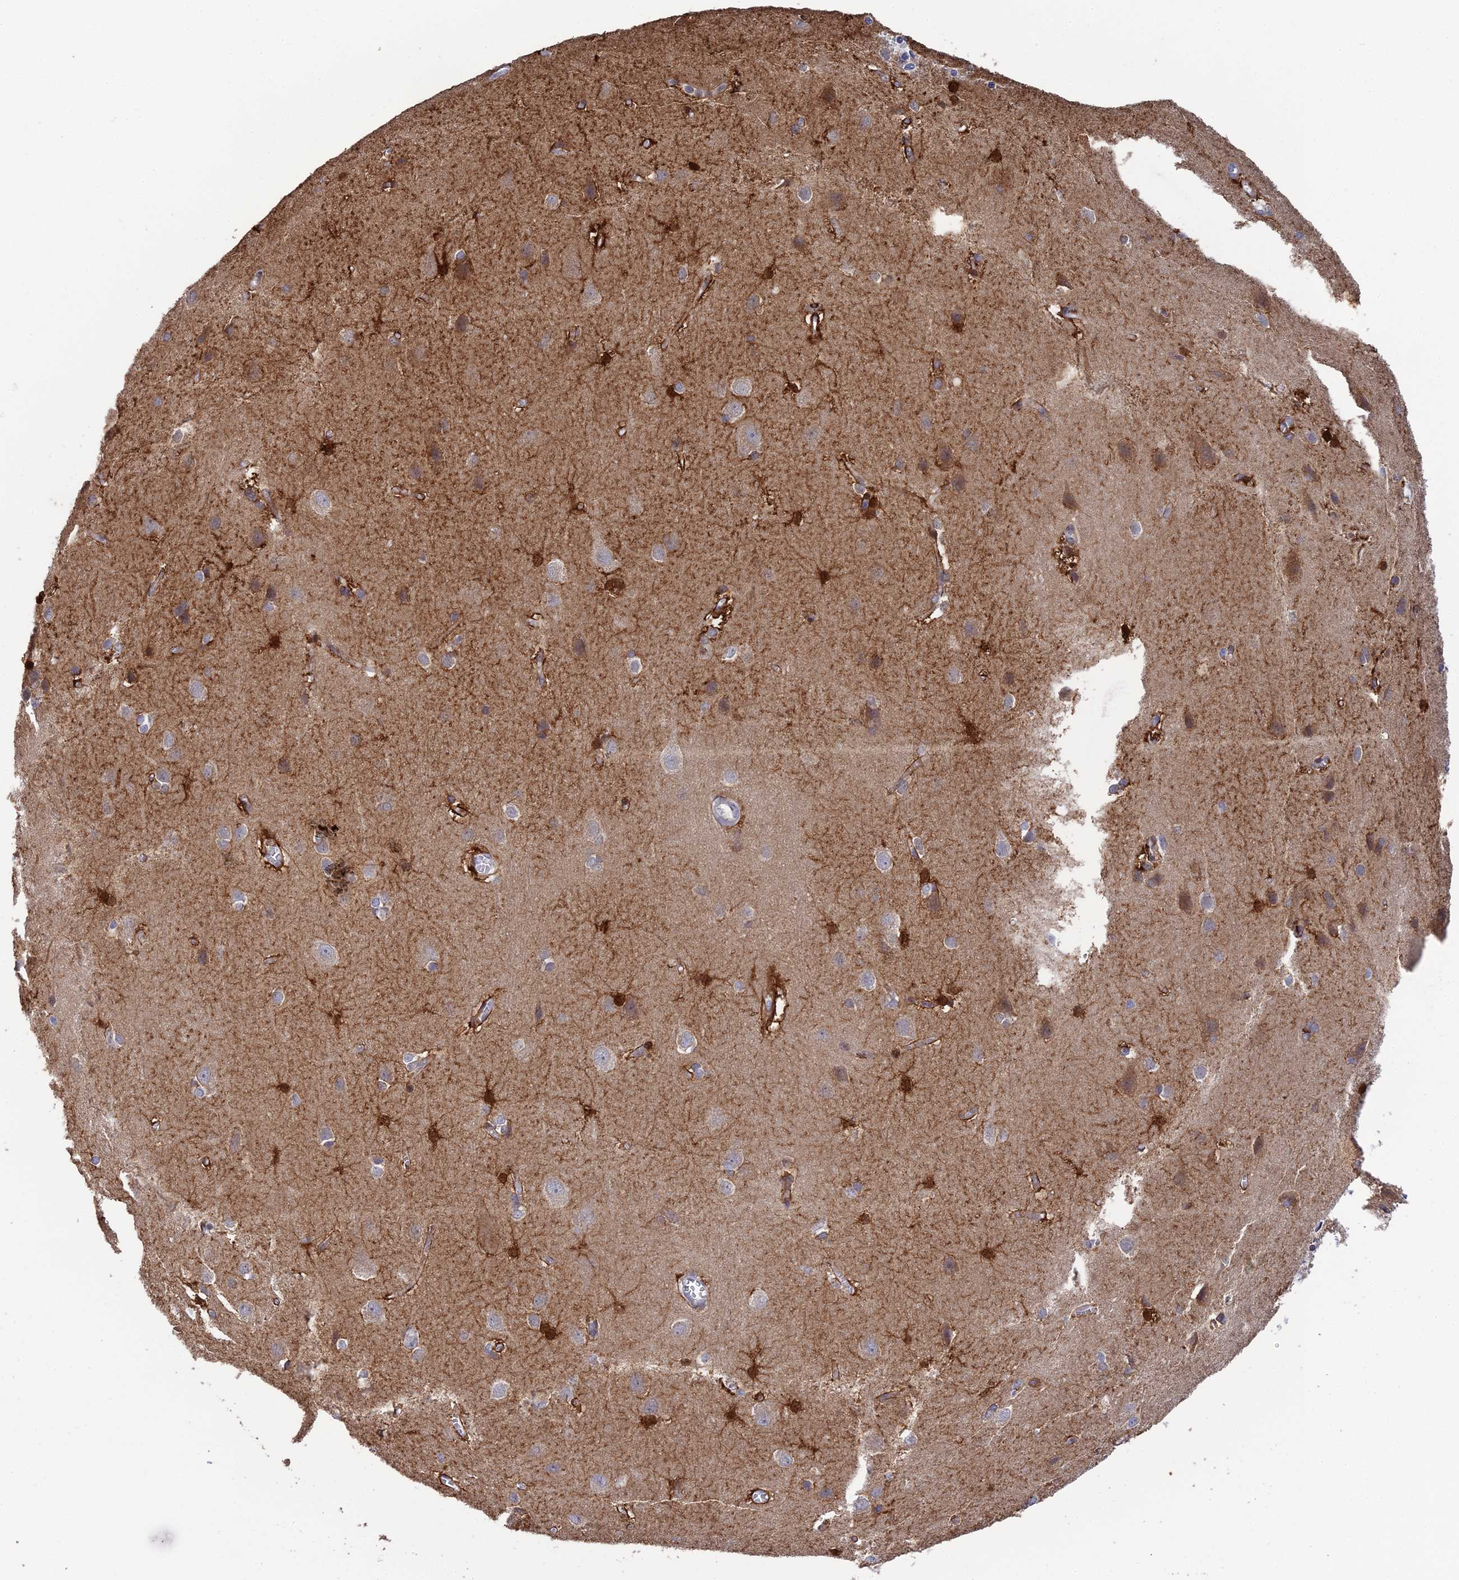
{"staining": {"intensity": "moderate", "quantity": ">75%", "location": "cytoplasmic/membranous"}, "tissue": "cerebral cortex", "cell_type": "Endothelial cells", "image_type": "normal", "snomed": [{"axis": "morphology", "description": "Normal tissue, NOS"}, {"axis": "topography", "description": "Cerebral cortex"}], "caption": "Moderate cytoplasmic/membranous expression for a protein is present in approximately >75% of endothelial cells of unremarkable cerebral cortex using immunohistochemistry (IHC).", "gene": "ELOA2", "patient": {"sex": "male", "age": 37}}